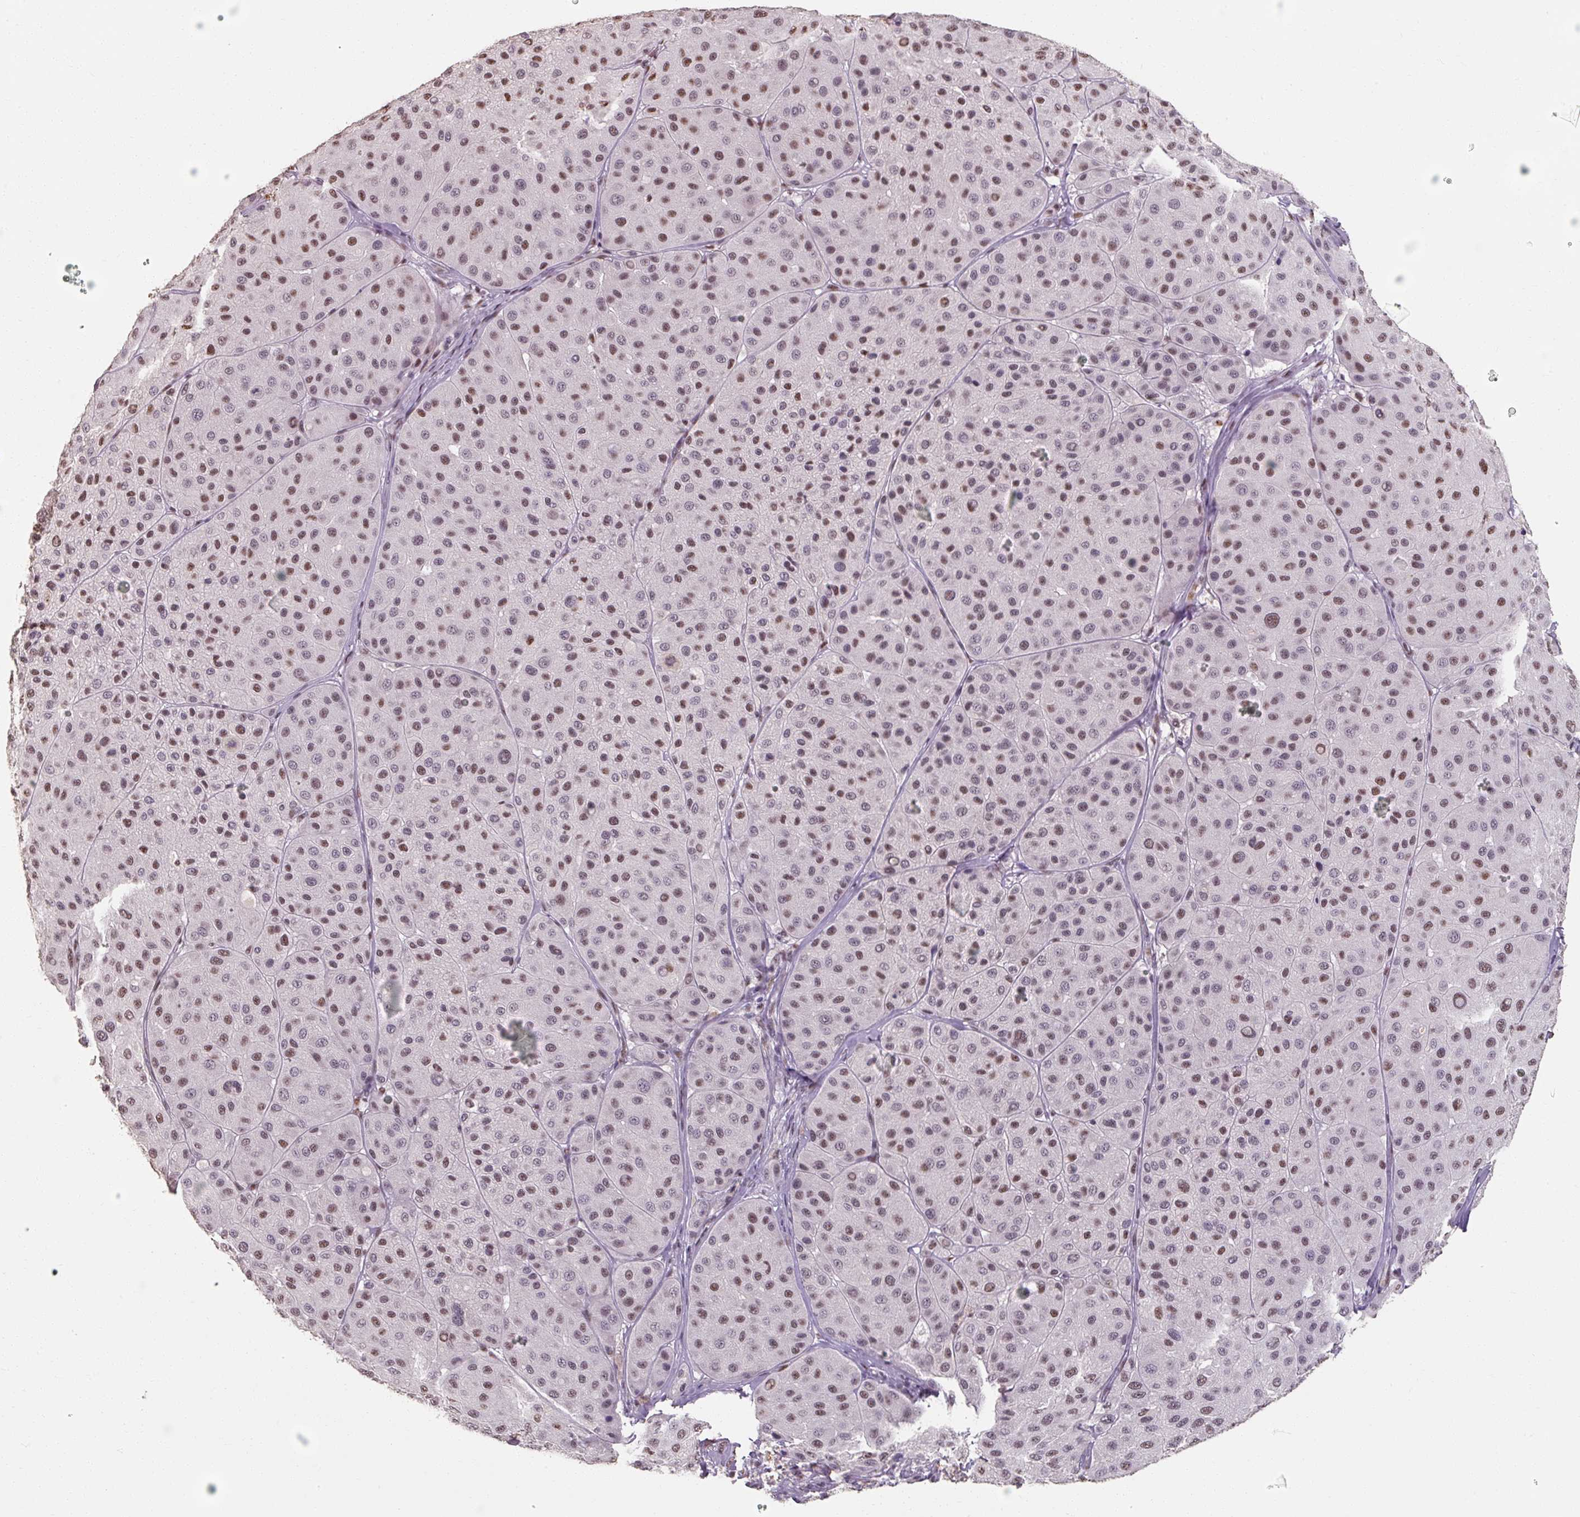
{"staining": {"intensity": "weak", "quantity": "25%-75%", "location": "nuclear"}, "tissue": "melanoma", "cell_type": "Tumor cells", "image_type": "cancer", "snomed": [{"axis": "morphology", "description": "Malignant melanoma, Metastatic site"}, {"axis": "topography", "description": "Smooth muscle"}], "caption": "Immunohistochemistry (IHC) of human malignant melanoma (metastatic site) reveals low levels of weak nuclear positivity in approximately 25%-75% of tumor cells.", "gene": "ZFTRAF1", "patient": {"sex": "male", "age": 41}}